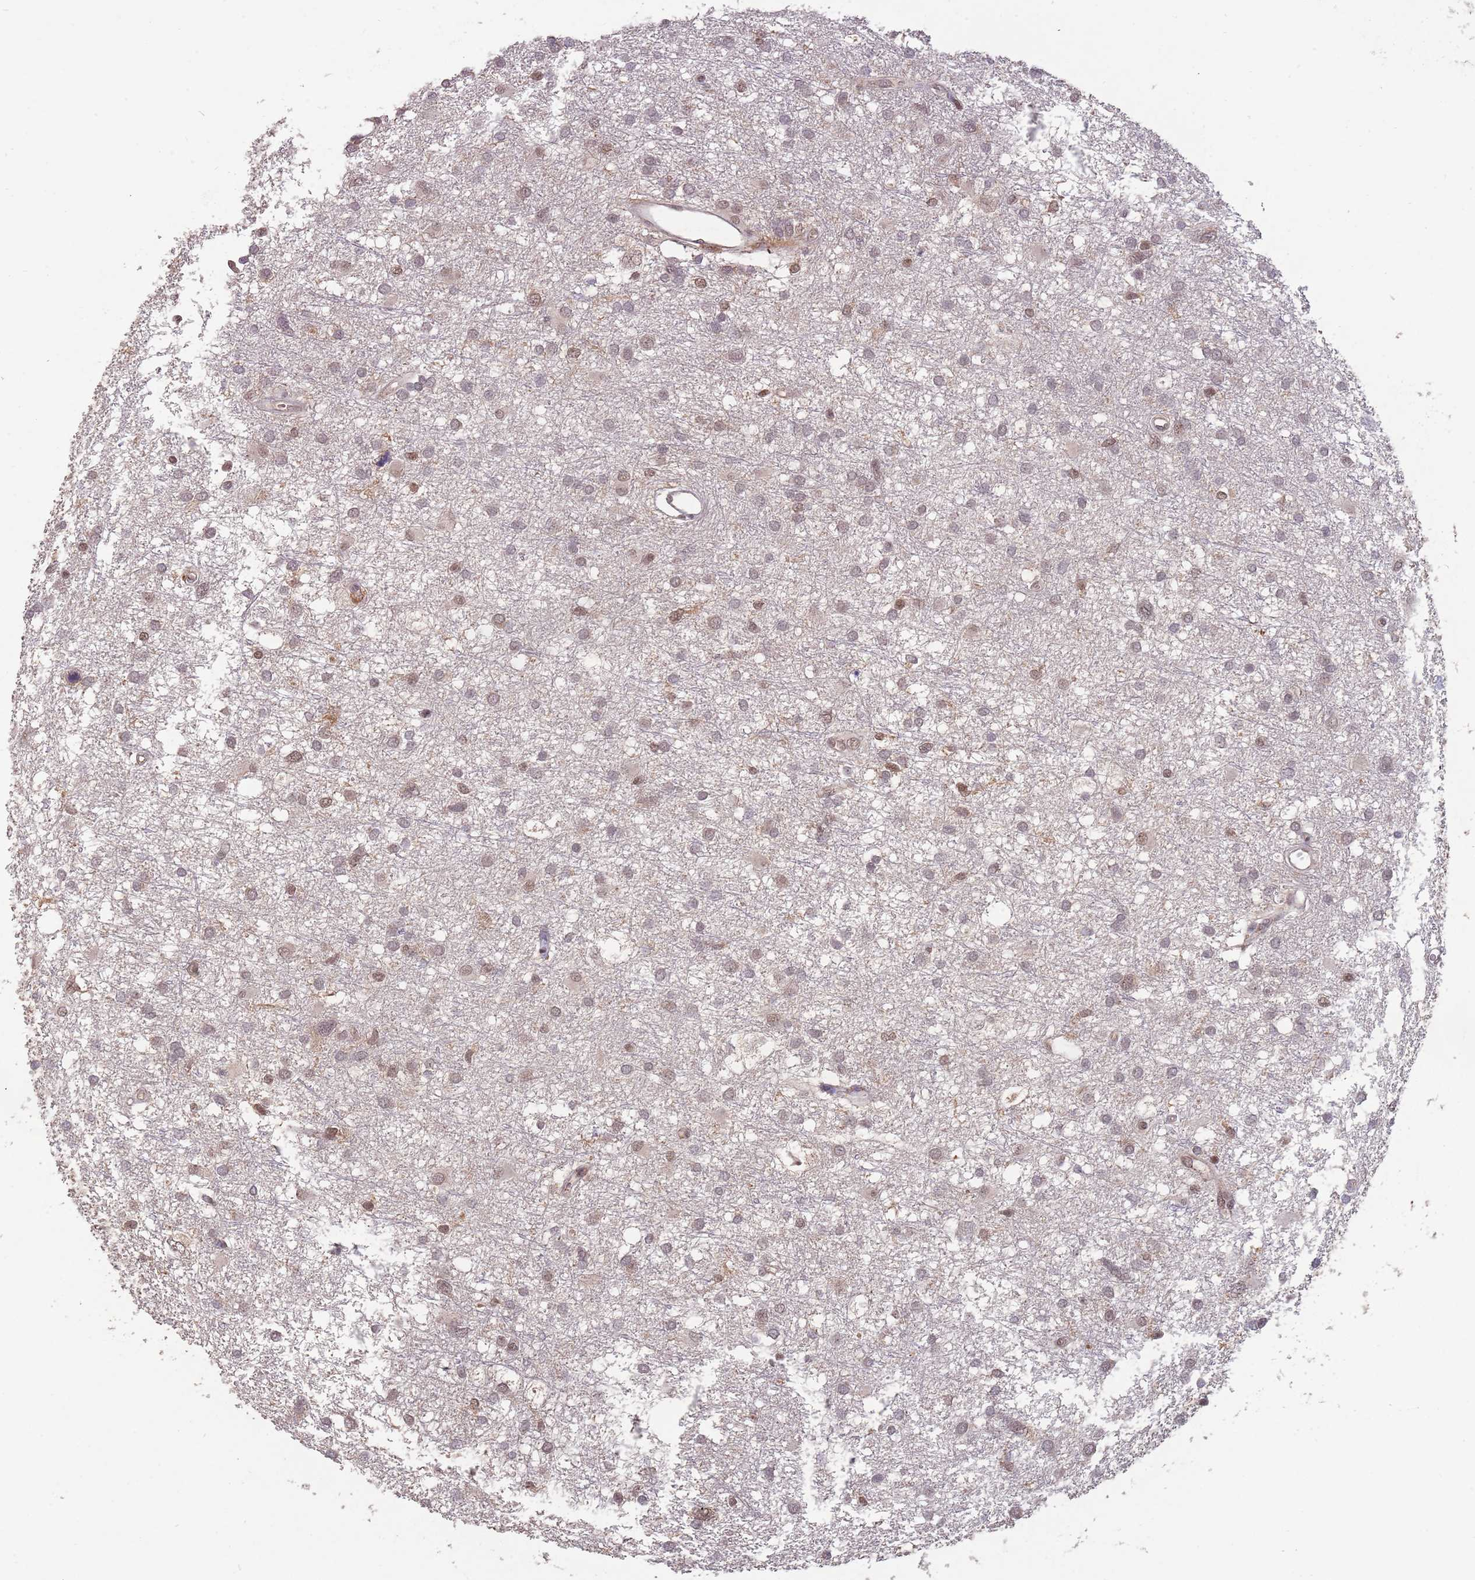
{"staining": {"intensity": "moderate", "quantity": "<25%", "location": "cytoplasmic/membranous,nuclear"}, "tissue": "glioma", "cell_type": "Tumor cells", "image_type": "cancer", "snomed": [{"axis": "morphology", "description": "Glioma, malignant, High grade"}, {"axis": "topography", "description": "Brain"}], "caption": "Immunohistochemistry (IHC) of glioma shows low levels of moderate cytoplasmic/membranous and nuclear expression in about <25% of tumor cells. Immunohistochemistry (IHC) stains the protein of interest in brown and the nuclei are stained blue.", "gene": "ZNF639", "patient": {"sex": "male", "age": 61}}